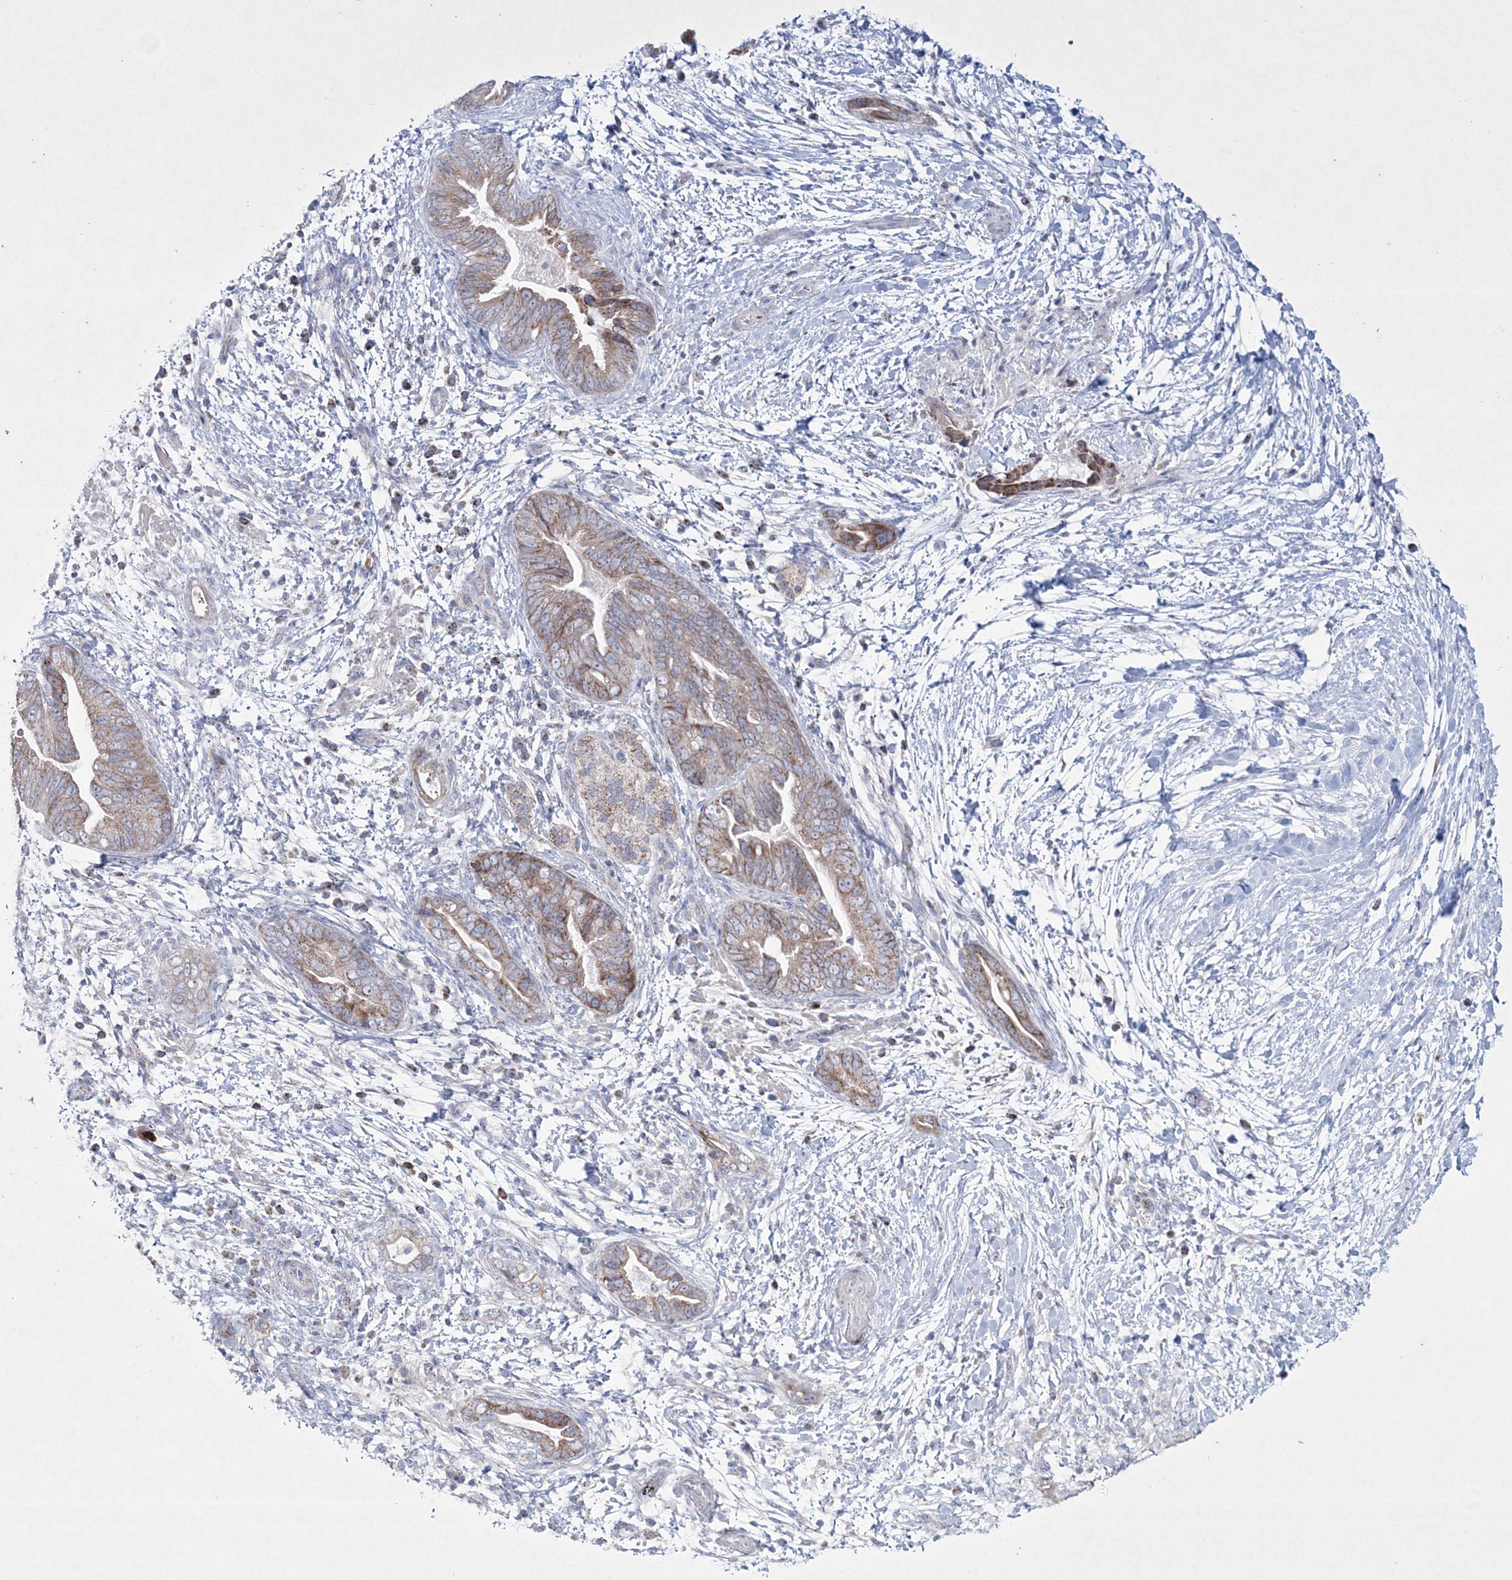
{"staining": {"intensity": "moderate", "quantity": ">75%", "location": "cytoplasmic/membranous"}, "tissue": "pancreatic cancer", "cell_type": "Tumor cells", "image_type": "cancer", "snomed": [{"axis": "morphology", "description": "Adenocarcinoma, NOS"}, {"axis": "topography", "description": "Pancreas"}], "caption": "This is a micrograph of immunohistochemistry (IHC) staining of adenocarcinoma (pancreatic), which shows moderate staining in the cytoplasmic/membranous of tumor cells.", "gene": "CES4A", "patient": {"sex": "male", "age": 75}}